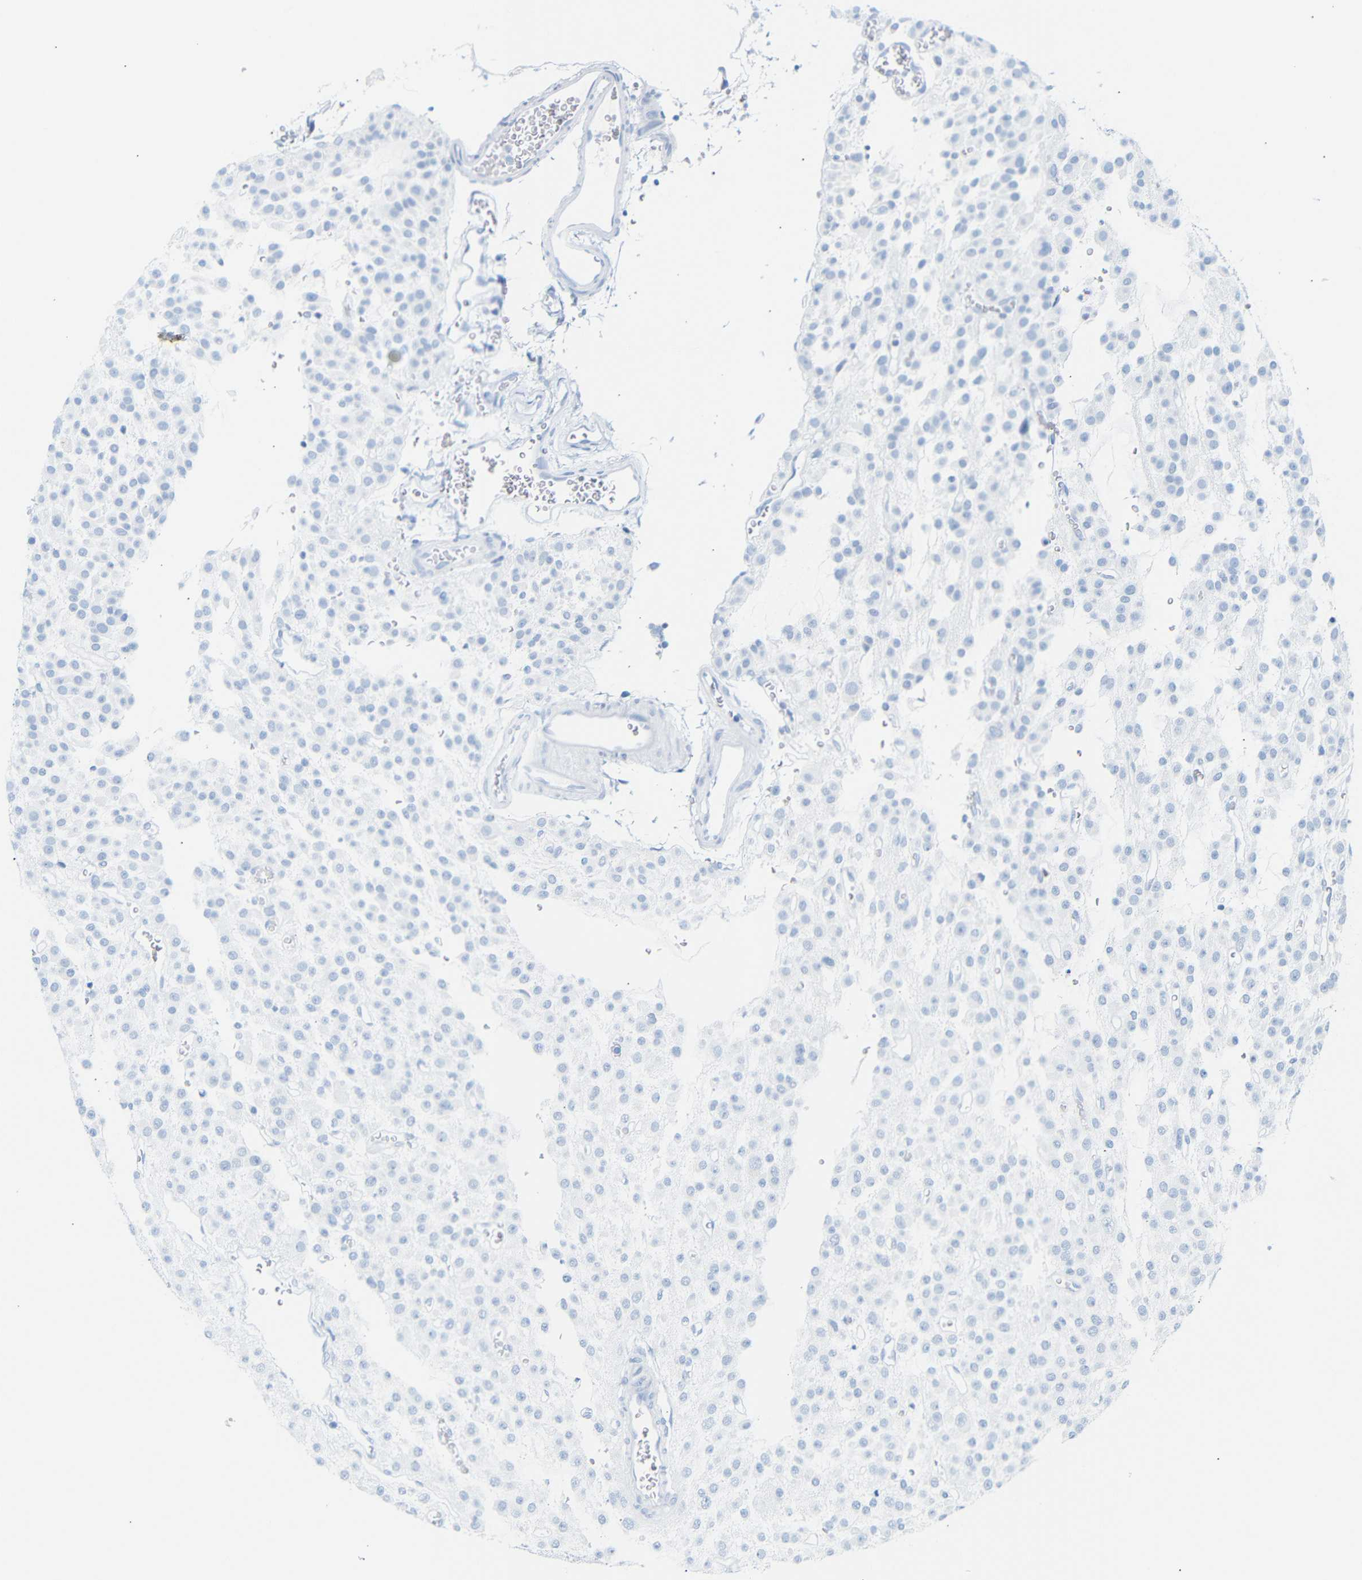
{"staining": {"intensity": "negative", "quantity": "none", "location": "none"}, "tissue": "glioma", "cell_type": "Tumor cells", "image_type": "cancer", "snomed": [{"axis": "morphology", "description": "Glioma, malignant, Low grade"}, {"axis": "topography", "description": "Brain"}], "caption": "Tumor cells are negative for brown protein staining in malignant glioma (low-grade).", "gene": "DYNAP", "patient": {"sex": "male", "age": 38}}